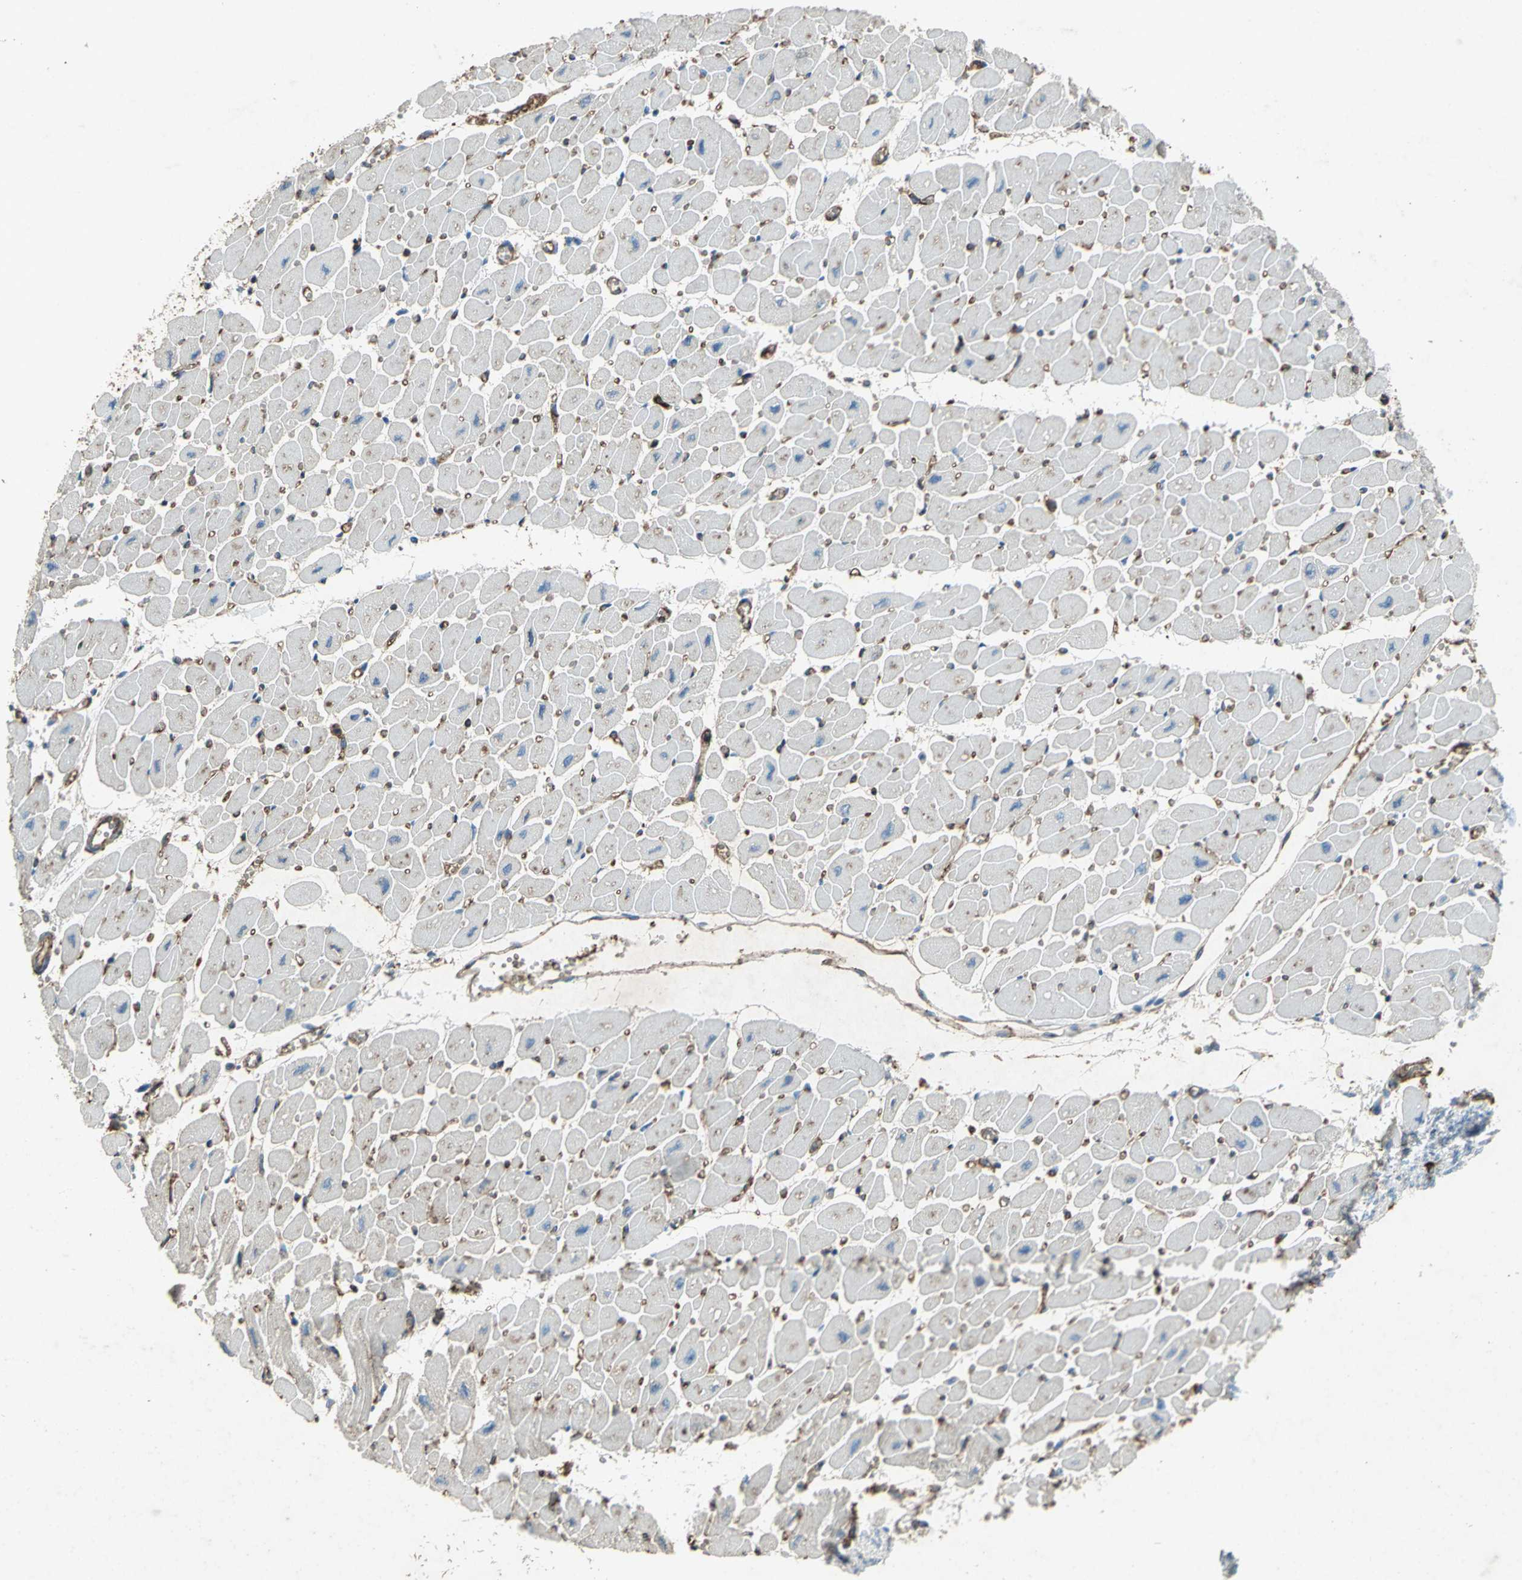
{"staining": {"intensity": "negative", "quantity": "none", "location": "none"}, "tissue": "heart muscle", "cell_type": "Cardiomyocytes", "image_type": "normal", "snomed": [{"axis": "morphology", "description": "Normal tissue, NOS"}, {"axis": "topography", "description": "Heart"}], "caption": "Immunohistochemistry (IHC) micrograph of benign human heart muscle stained for a protein (brown), which demonstrates no positivity in cardiomyocytes. Brightfield microscopy of immunohistochemistry stained with DAB (brown) and hematoxylin (blue), captured at high magnification.", "gene": "CCR6", "patient": {"sex": "female", "age": 54}}